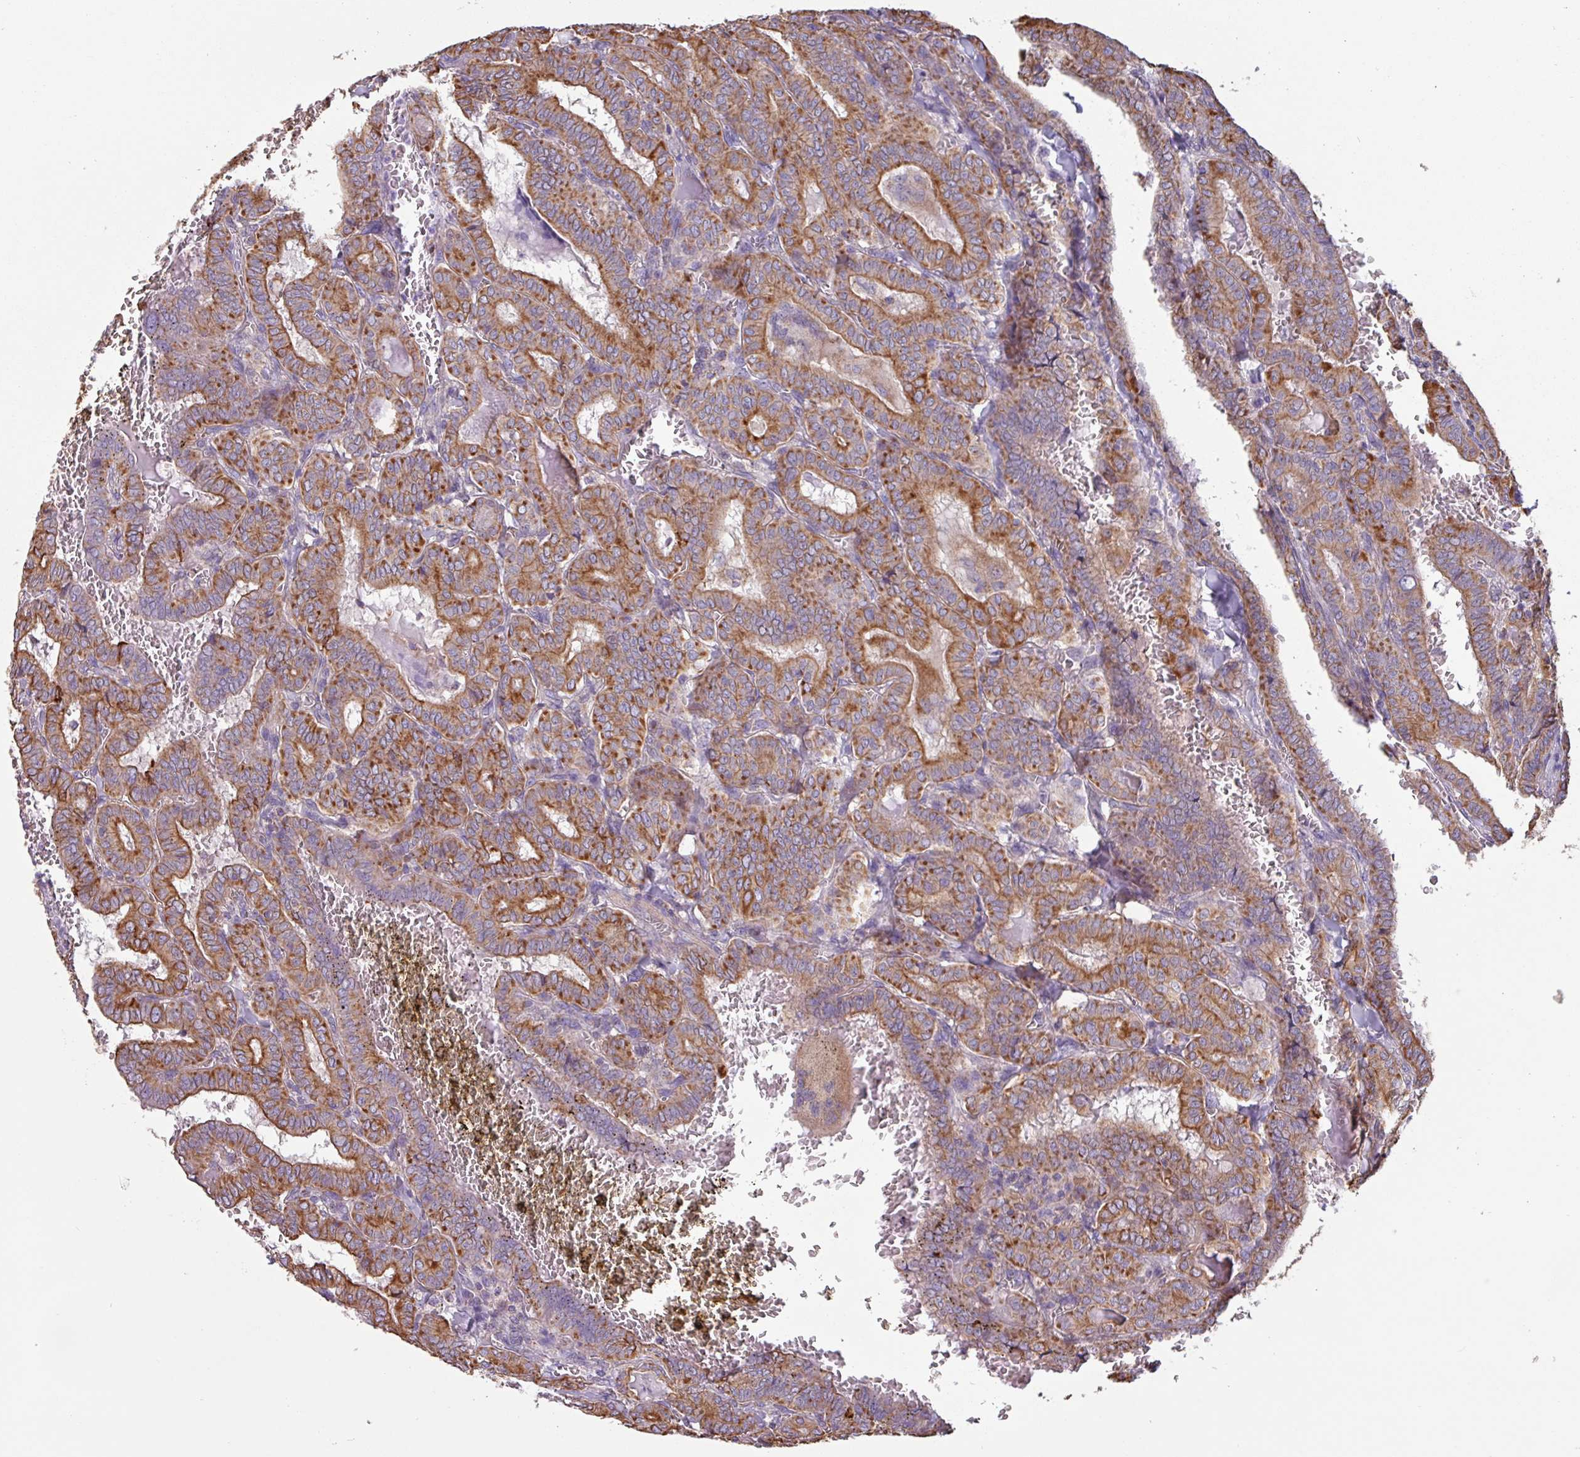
{"staining": {"intensity": "strong", "quantity": "25%-75%", "location": "cytoplasmic/membranous"}, "tissue": "thyroid cancer", "cell_type": "Tumor cells", "image_type": "cancer", "snomed": [{"axis": "morphology", "description": "Papillary adenocarcinoma, NOS"}, {"axis": "topography", "description": "Thyroid gland"}], "caption": "This histopathology image displays IHC staining of human papillary adenocarcinoma (thyroid), with high strong cytoplasmic/membranous expression in about 25%-75% of tumor cells.", "gene": "CAMK1", "patient": {"sex": "female", "age": 72}}